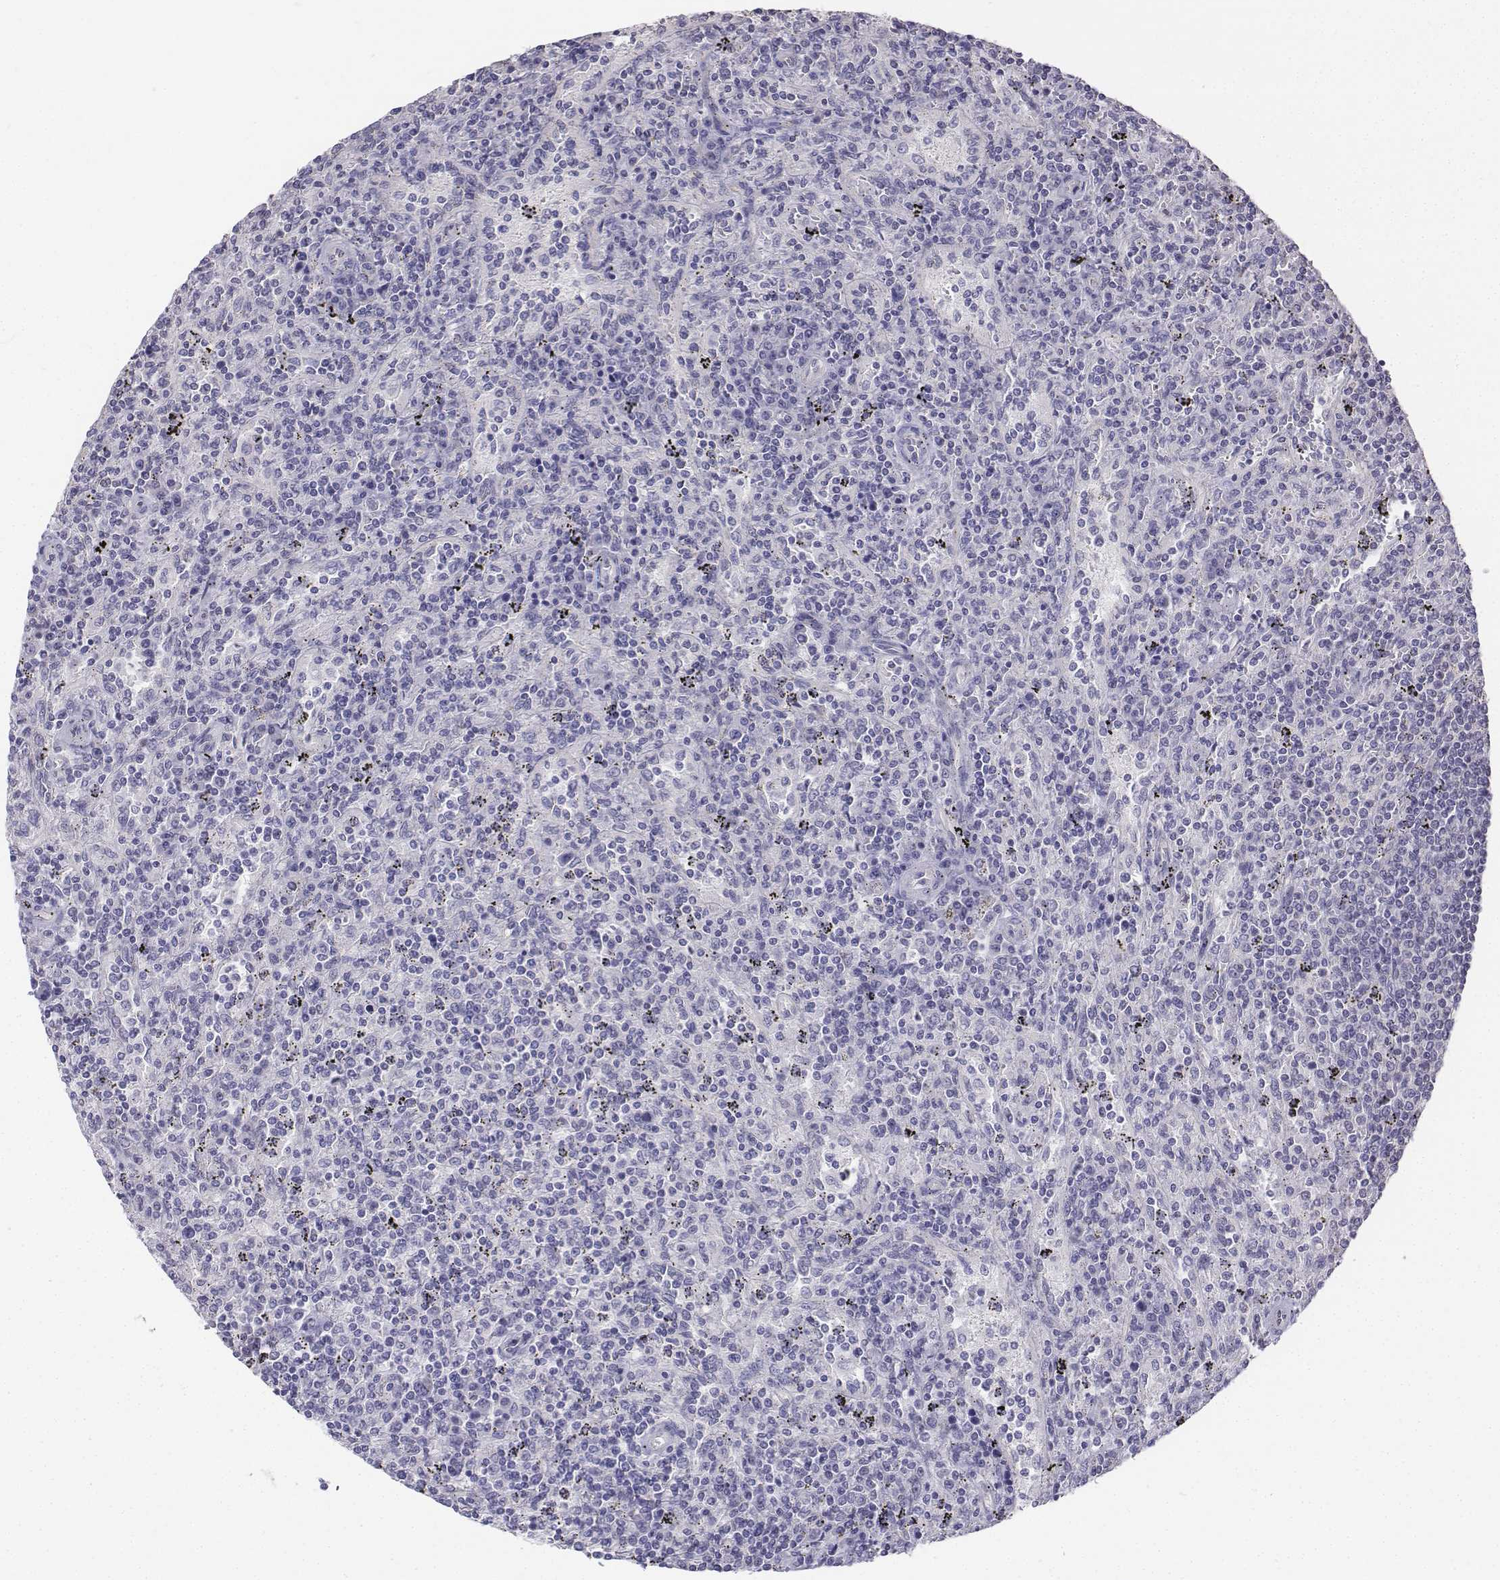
{"staining": {"intensity": "negative", "quantity": "none", "location": "none"}, "tissue": "lymphoma", "cell_type": "Tumor cells", "image_type": "cancer", "snomed": [{"axis": "morphology", "description": "Malignant lymphoma, non-Hodgkin's type, Low grade"}, {"axis": "topography", "description": "Spleen"}], "caption": "There is no significant staining in tumor cells of lymphoma.", "gene": "LGSN", "patient": {"sex": "male", "age": 62}}